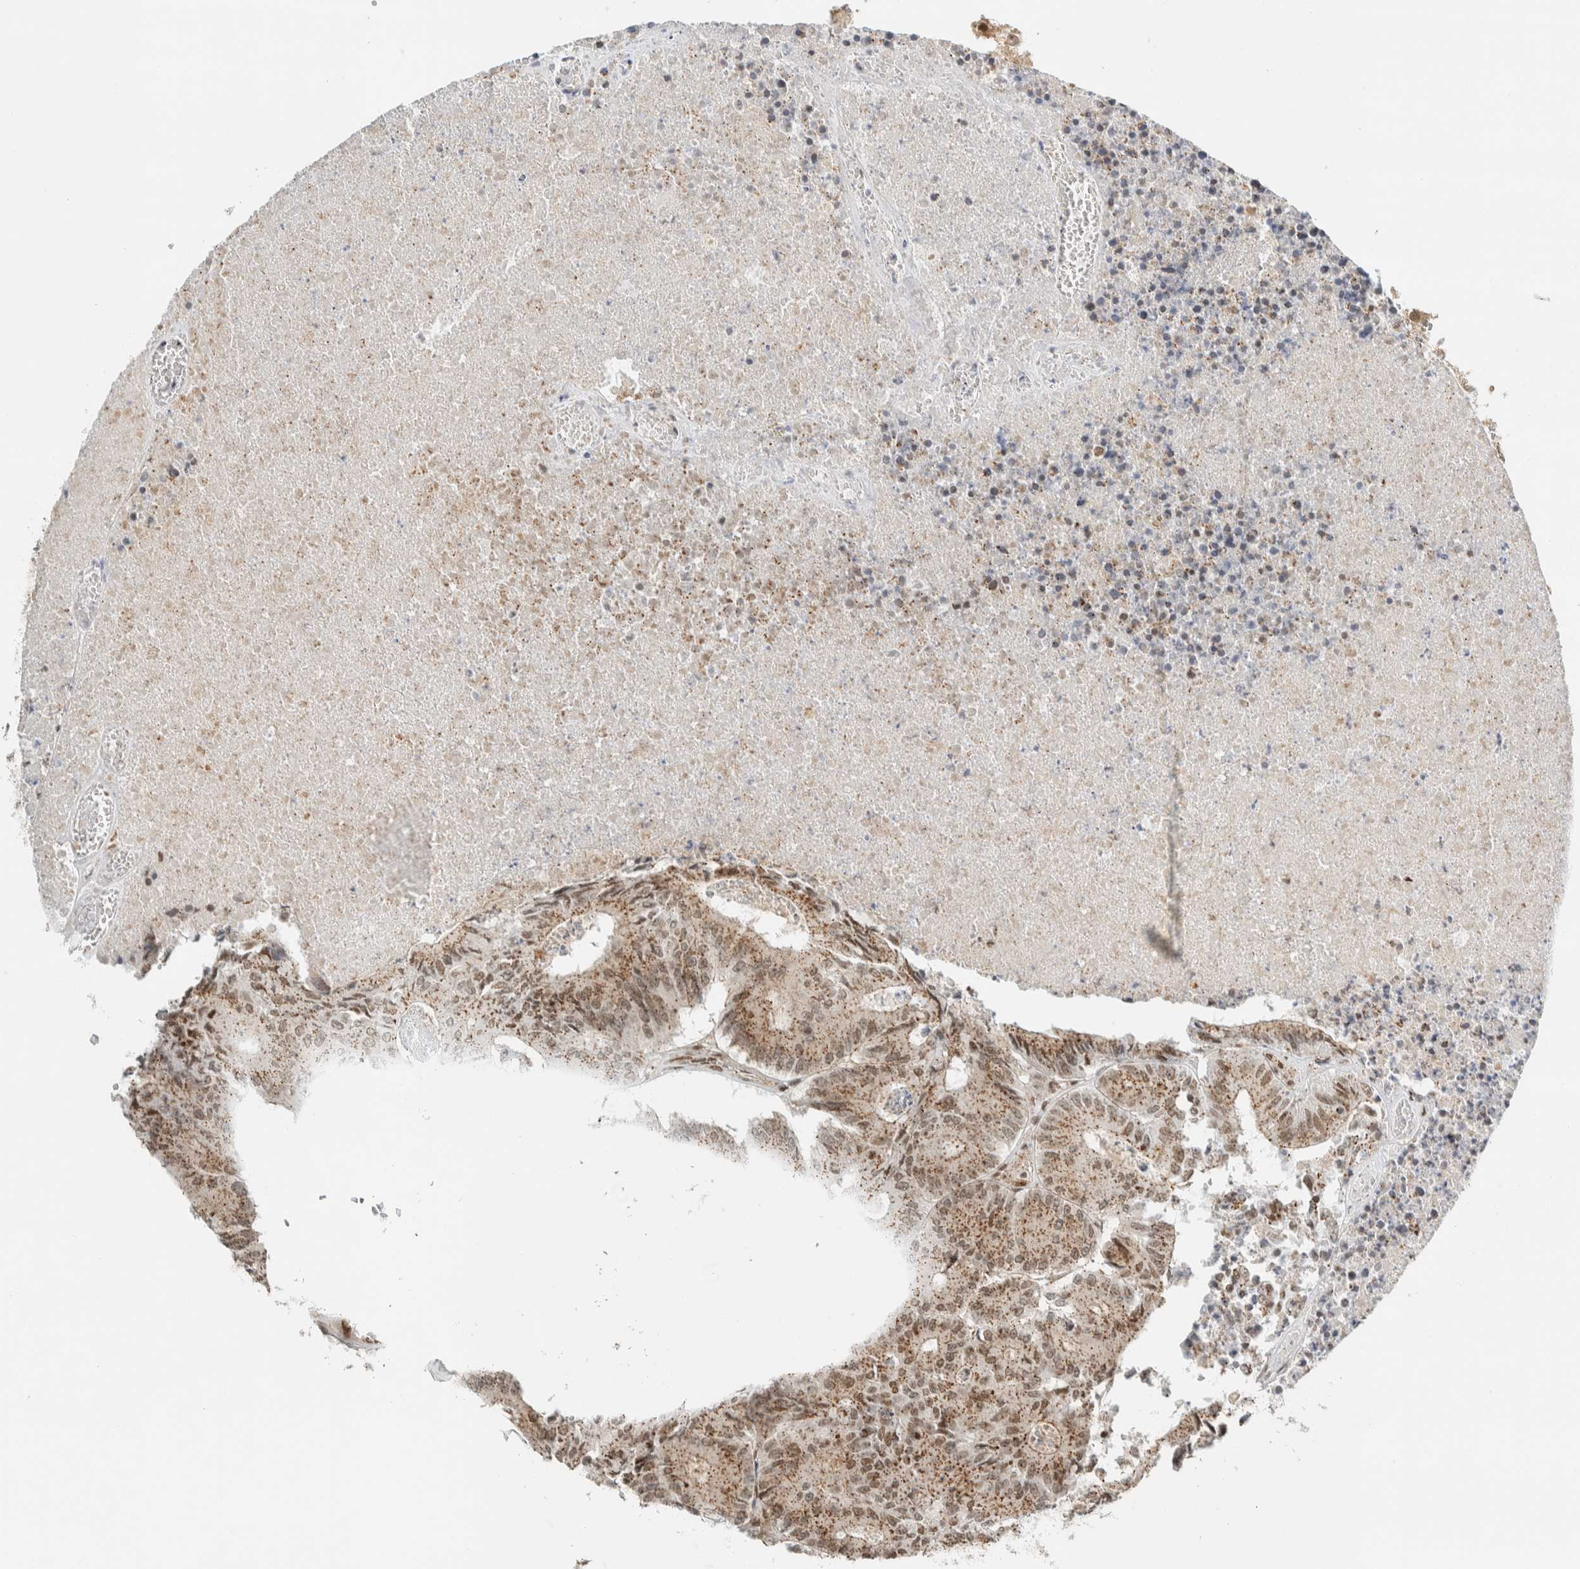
{"staining": {"intensity": "moderate", "quantity": ">75%", "location": "cytoplasmic/membranous,nuclear"}, "tissue": "colorectal cancer", "cell_type": "Tumor cells", "image_type": "cancer", "snomed": [{"axis": "morphology", "description": "Adenocarcinoma, NOS"}, {"axis": "topography", "description": "Colon"}], "caption": "This image shows immunohistochemistry staining of human colorectal cancer, with medium moderate cytoplasmic/membranous and nuclear staining in about >75% of tumor cells.", "gene": "TFE3", "patient": {"sex": "male", "age": 87}}